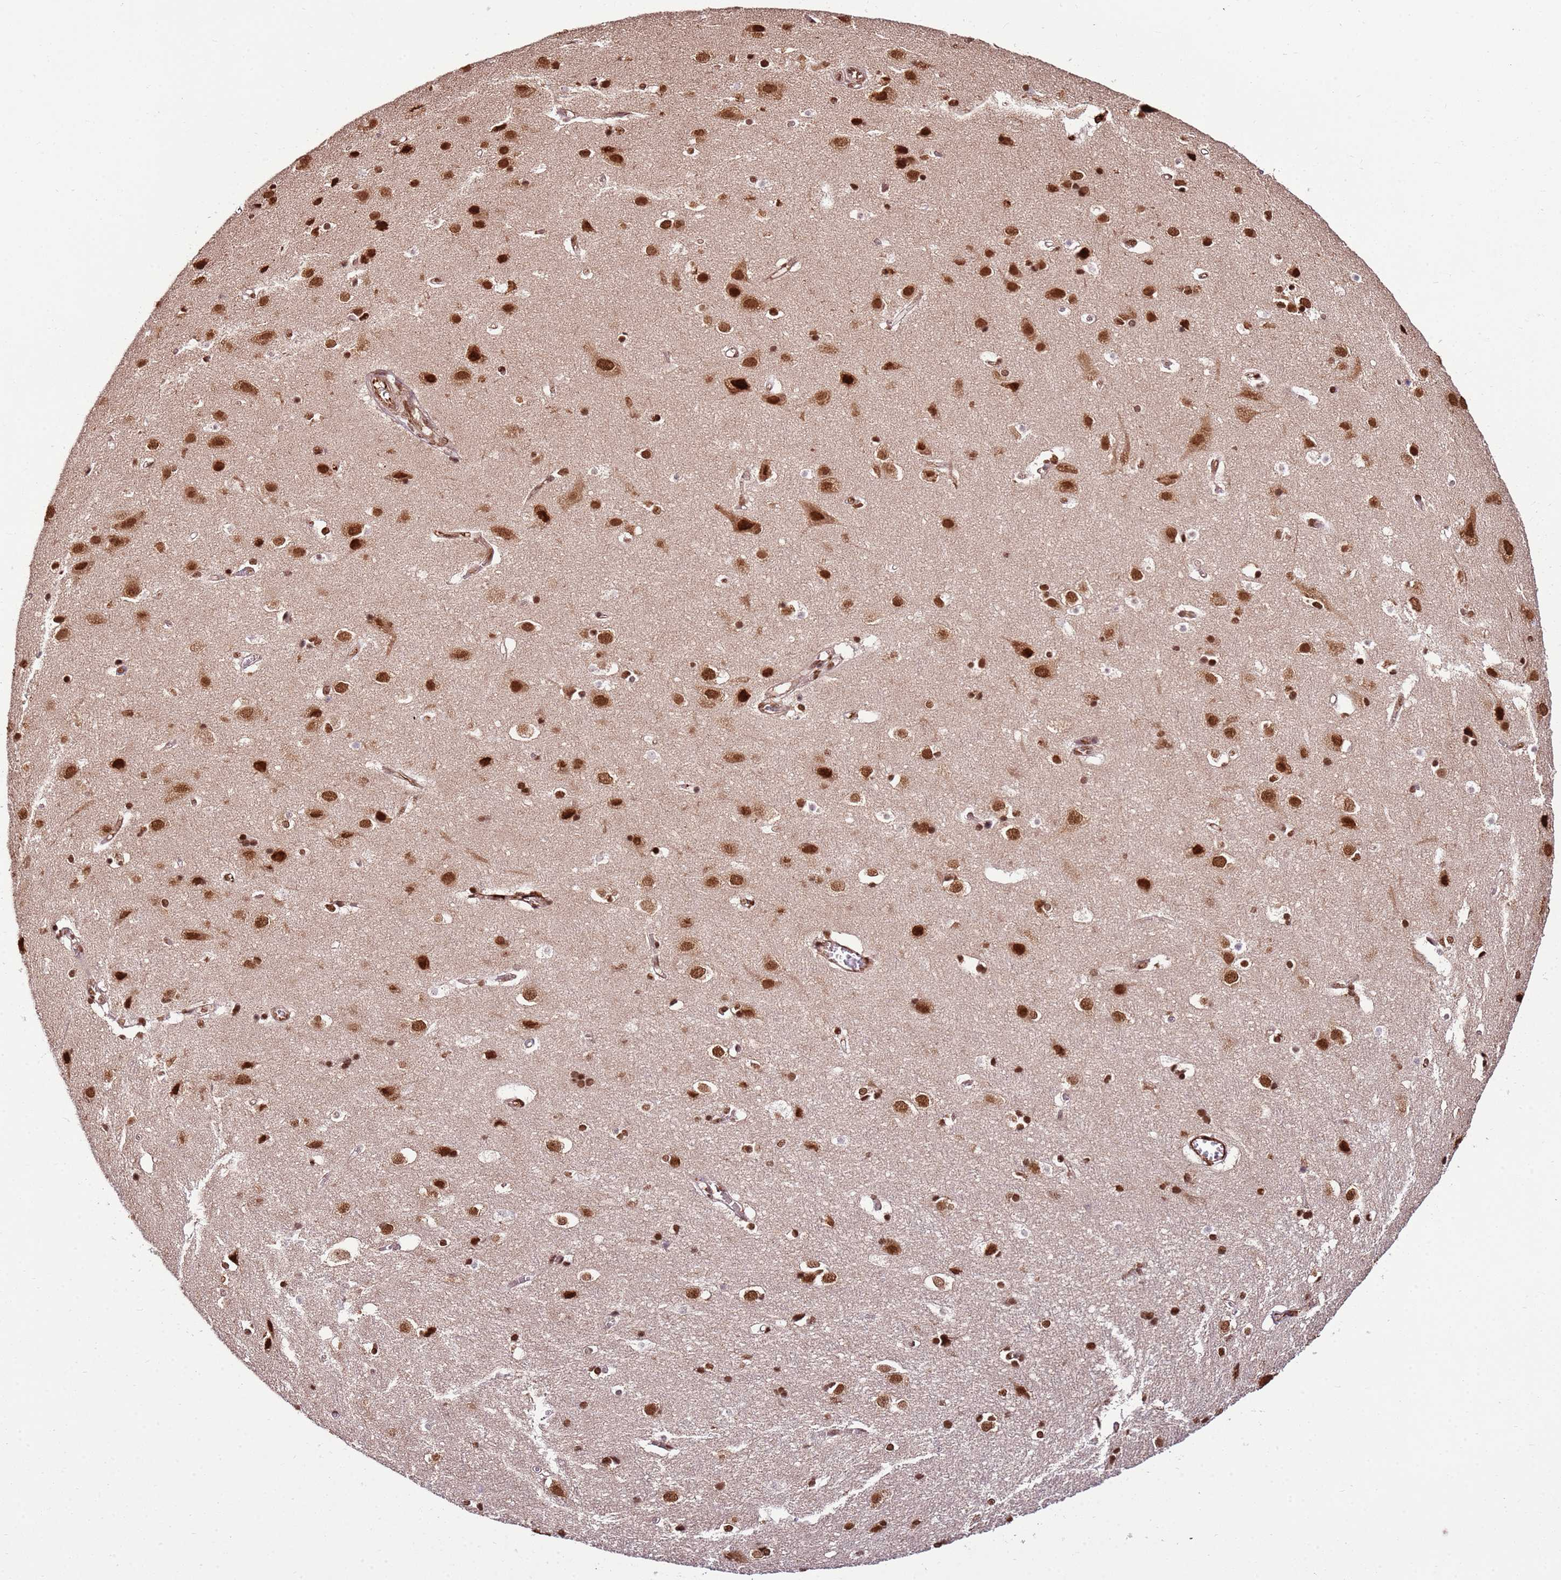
{"staining": {"intensity": "moderate", "quantity": ">75%", "location": "nuclear"}, "tissue": "cerebral cortex", "cell_type": "Endothelial cells", "image_type": "normal", "snomed": [{"axis": "morphology", "description": "Normal tissue, NOS"}, {"axis": "topography", "description": "Cerebral cortex"}], "caption": "Immunohistochemical staining of normal cerebral cortex displays moderate nuclear protein positivity in about >75% of endothelial cells. Using DAB (brown) and hematoxylin (blue) stains, captured at high magnification using brightfield microscopy.", "gene": "ZBTB12", "patient": {"sex": "male", "age": 54}}